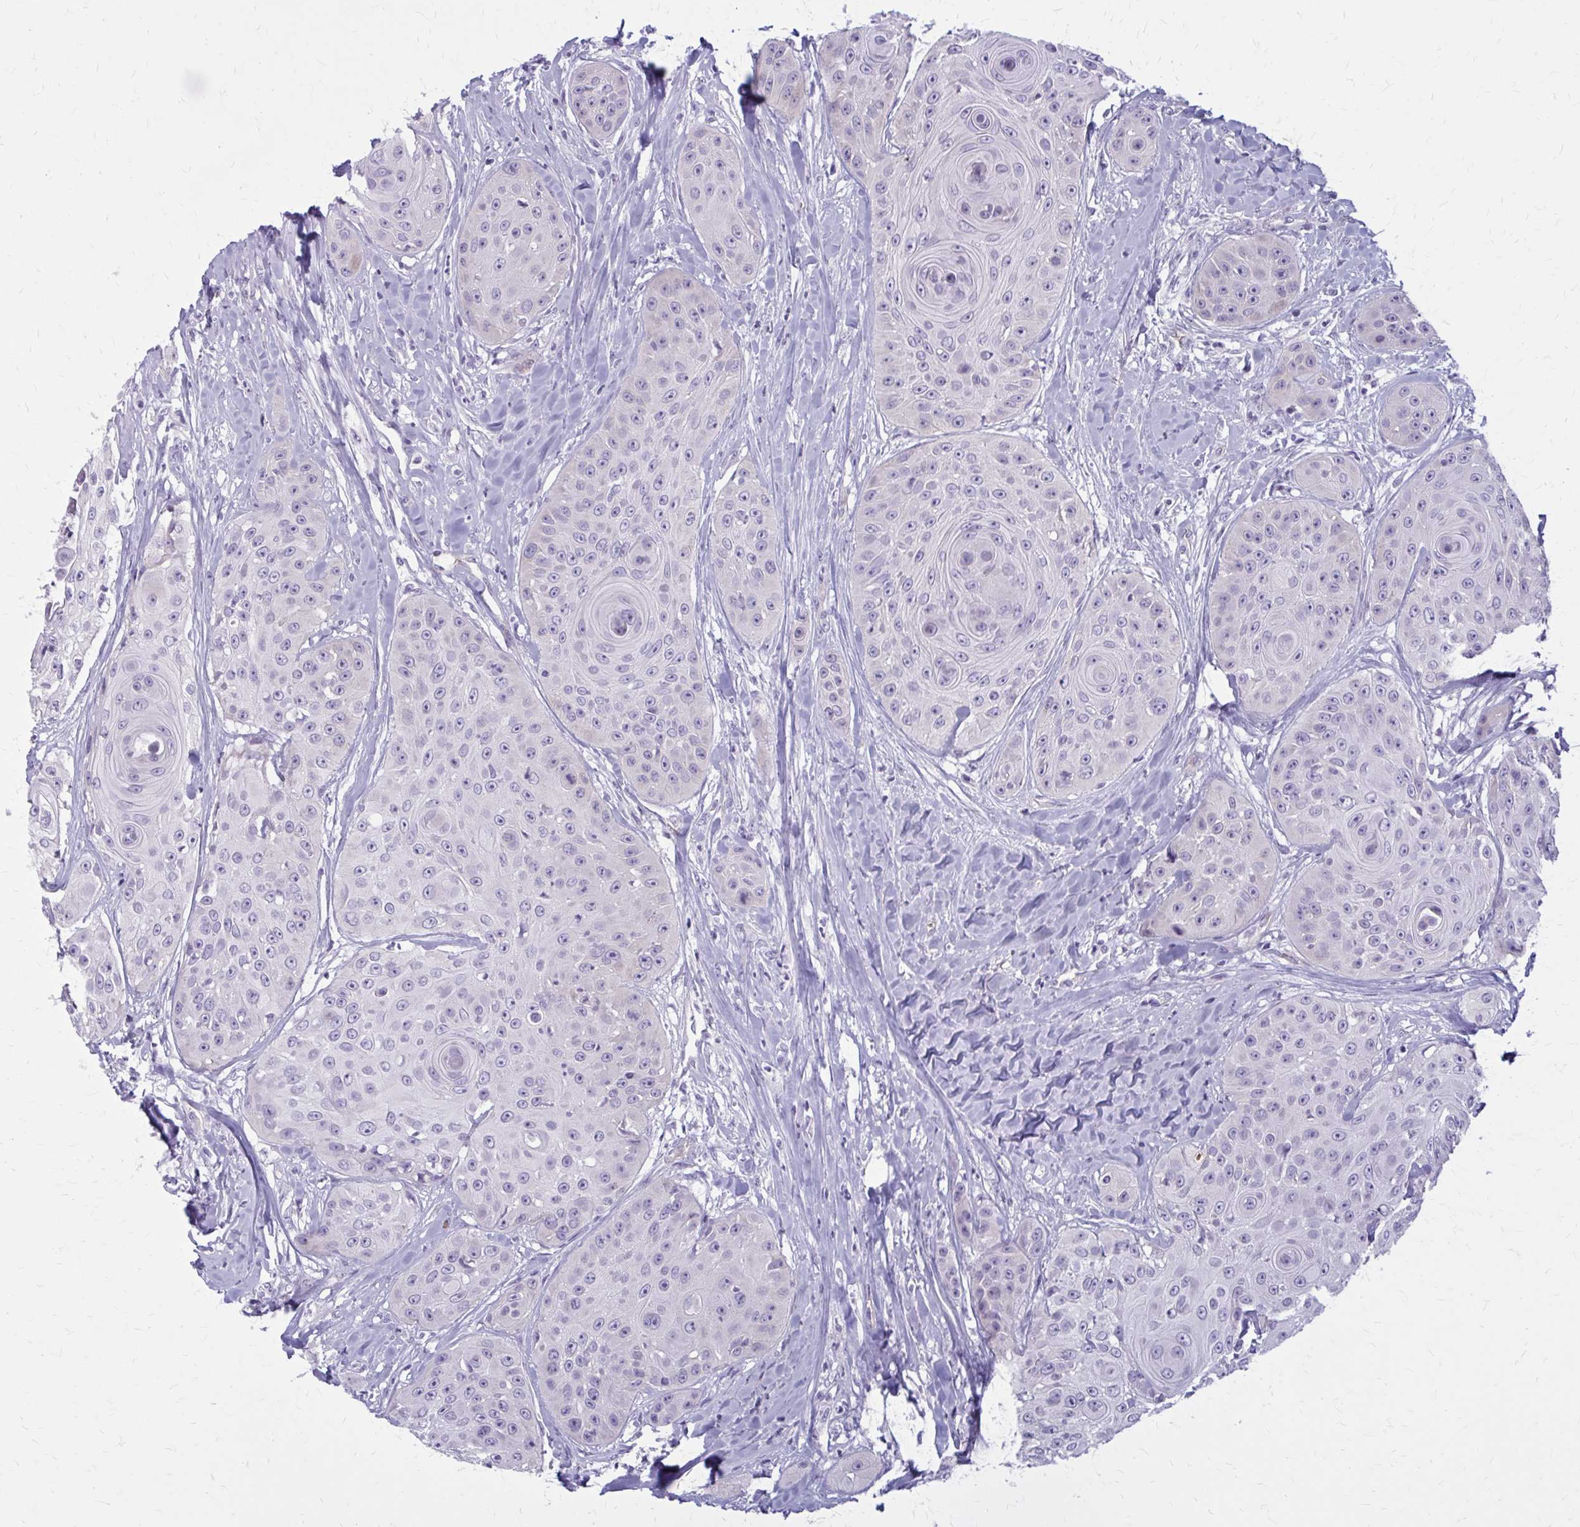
{"staining": {"intensity": "negative", "quantity": "none", "location": "none"}, "tissue": "head and neck cancer", "cell_type": "Tumor cells", "image_type": "cancer", "snomed": [{"axis": "morphology", "description": "Squamous cell carcinoma, NOS"}, {"axis": "topography", "description": "Head-Neck"}], "caption": "Head and neck cancer (squamous cell carcinoma) was stained to show a protein in brown. There is no significant positivity in tumor cells.", "gene": "CASQ2", "patient": {"sex": "male", "age": 83}}